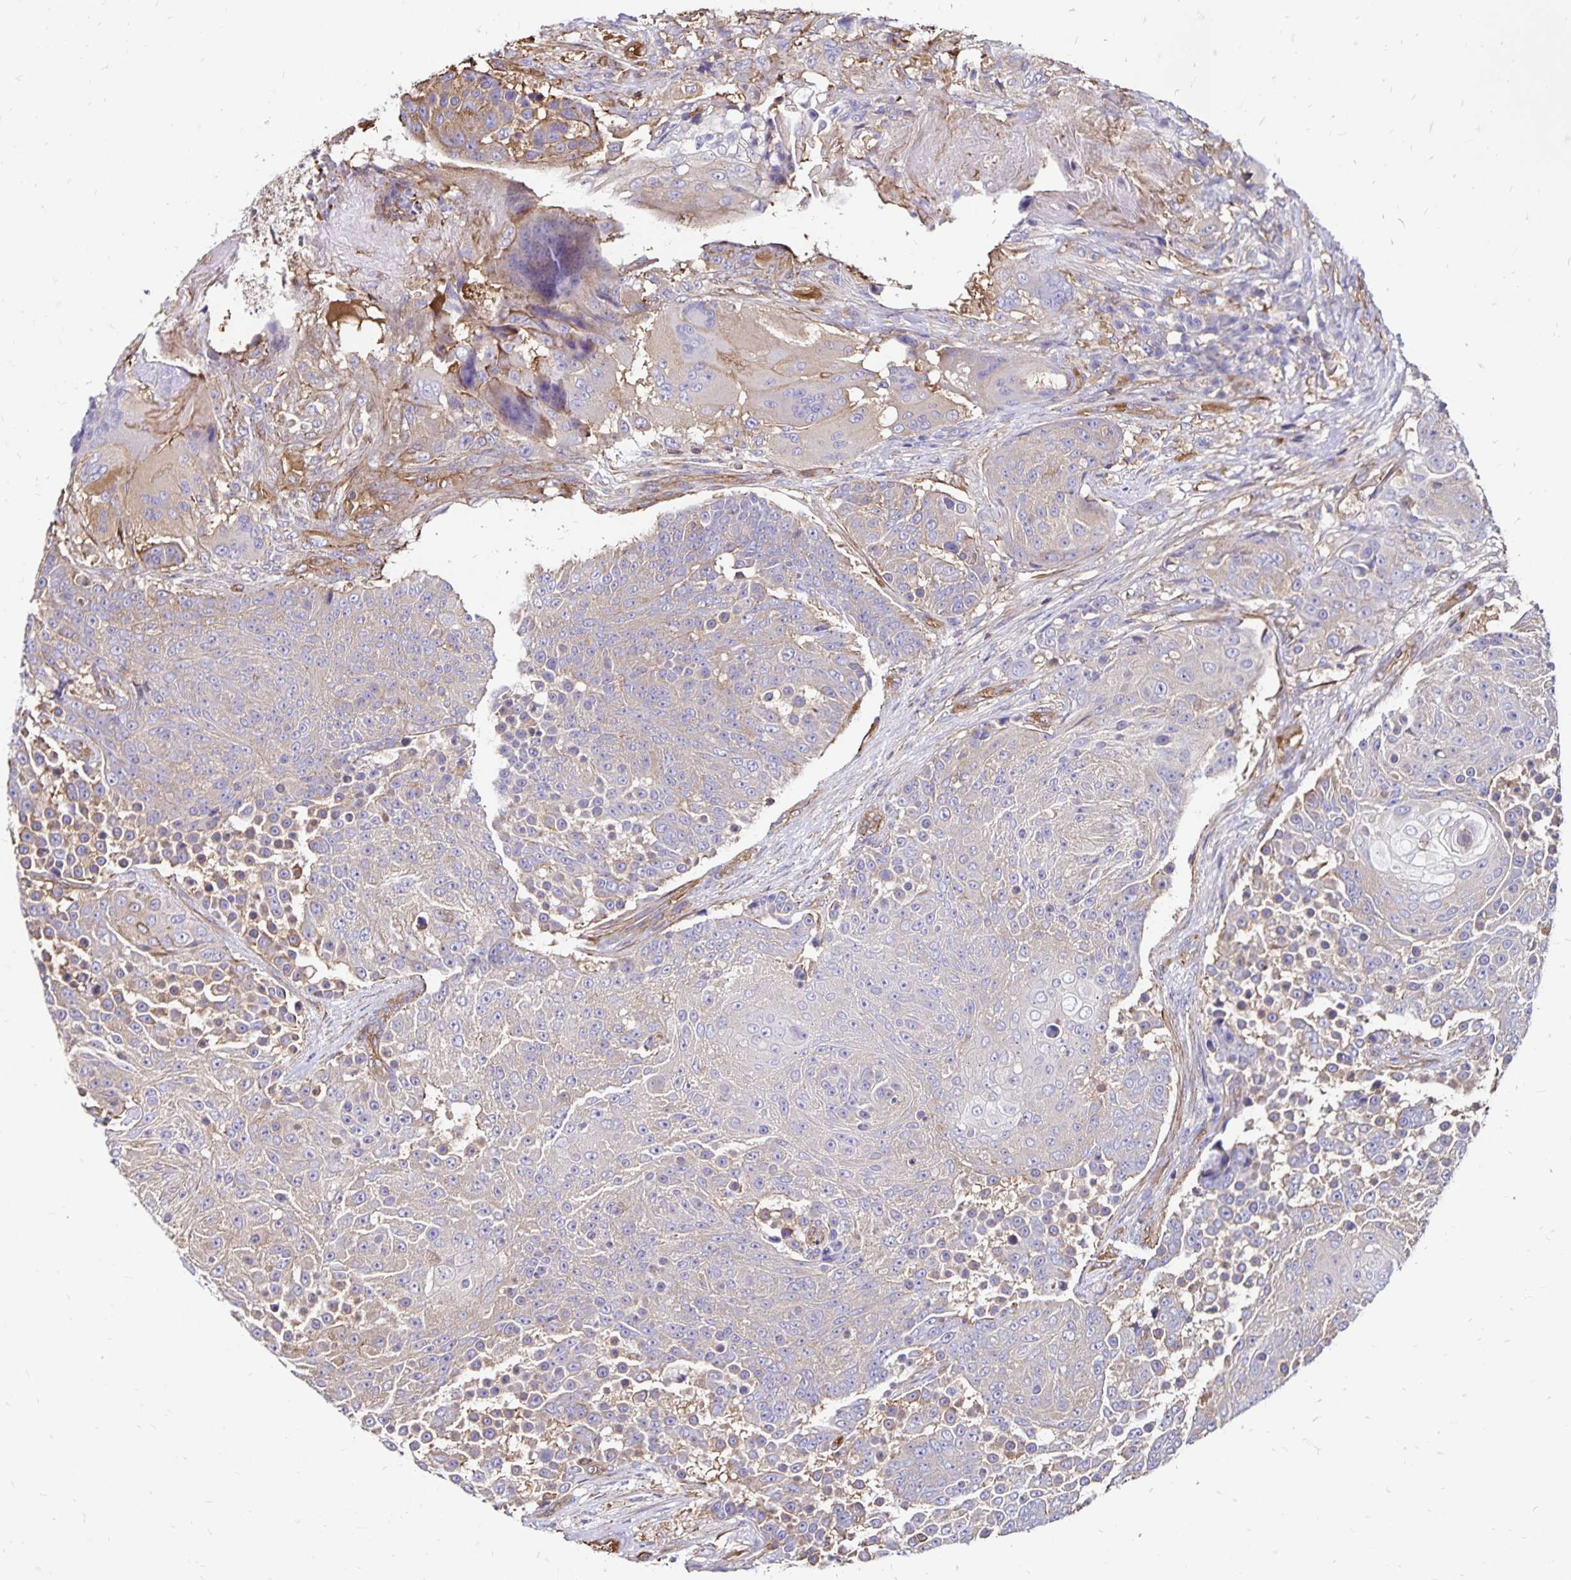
{"staining": {"intensity": "weak", "quantity": "<25%", "location": "cytoplasmic/membranous"}, "tissue": "urothelial cancer", "cell_type": "Tumor cells", "image_type": "cancer", "snomed": [{"axis": "morphology", "description": "Urothelial carcinoma, High grade"}, {"axis": "topography", "description": "Urinary bladder"}], "caption": "Immunohistochemical staining of human urothelial carcinoma (high-grade) demonstrates no significant positivity in tumor cells. (Stains: DAB IHC with hematoxylin counter stain, Microscopy: brightfield microscopy at high magnification).", "gene": "RPRML", "patient": {"sex": "female", "age": 63}}